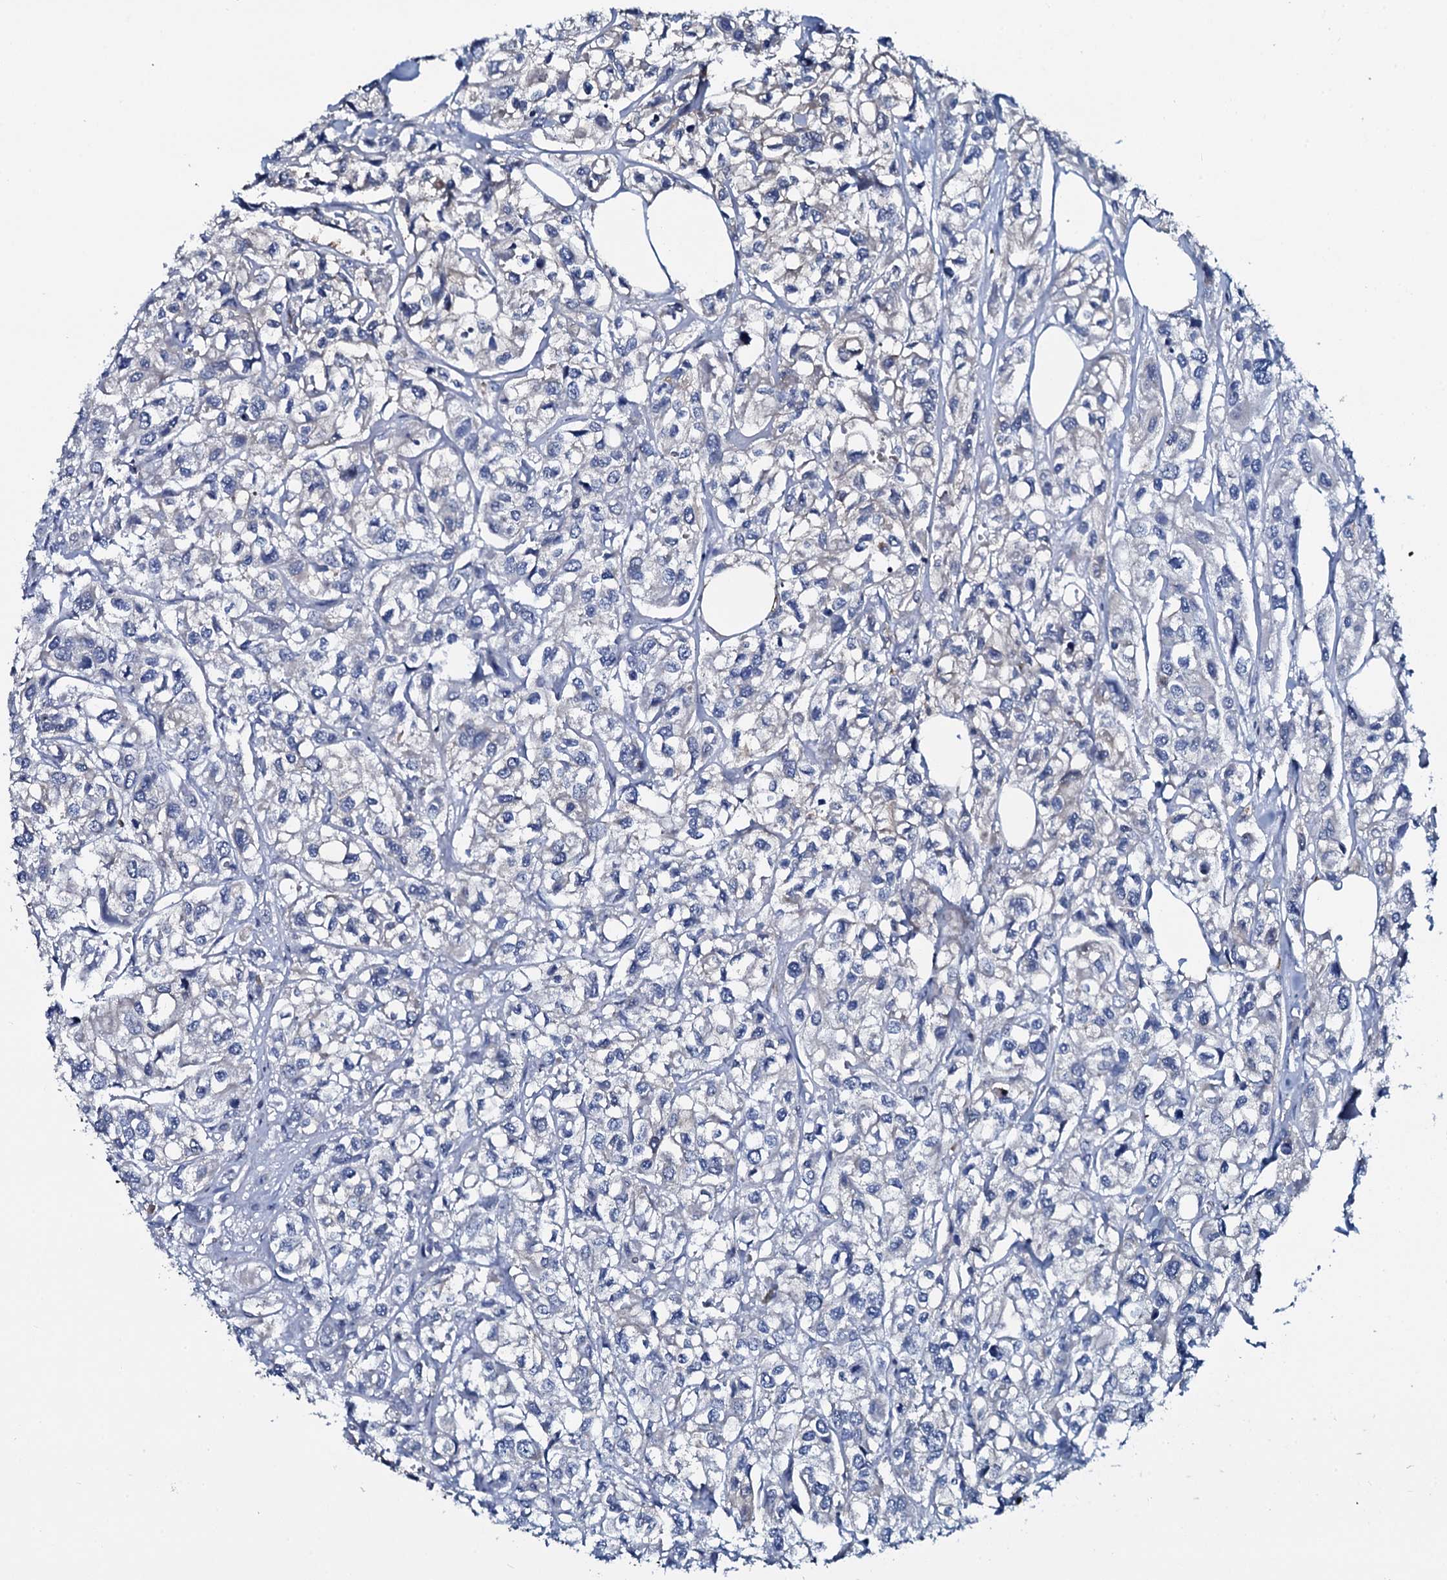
{"staining": {"intensity": "negative", "quantity": "none", "location": "none"}, "tissue": "urothelial cancer", "cell_type": "Tumor cells", "image_type": "cancer", "snomed": [{"axis": "morphology", "description": "Urothelial carcinoma, High grade"}, {"axis": "topography", "description": "Urinary bladder"}], "caption": "A photomicrograph of urothelial cancer stained for a protein displays no brown staining in tumor cells.", "gene": "SLC4A7", "patient": {"sex": "male", "age": 67}}